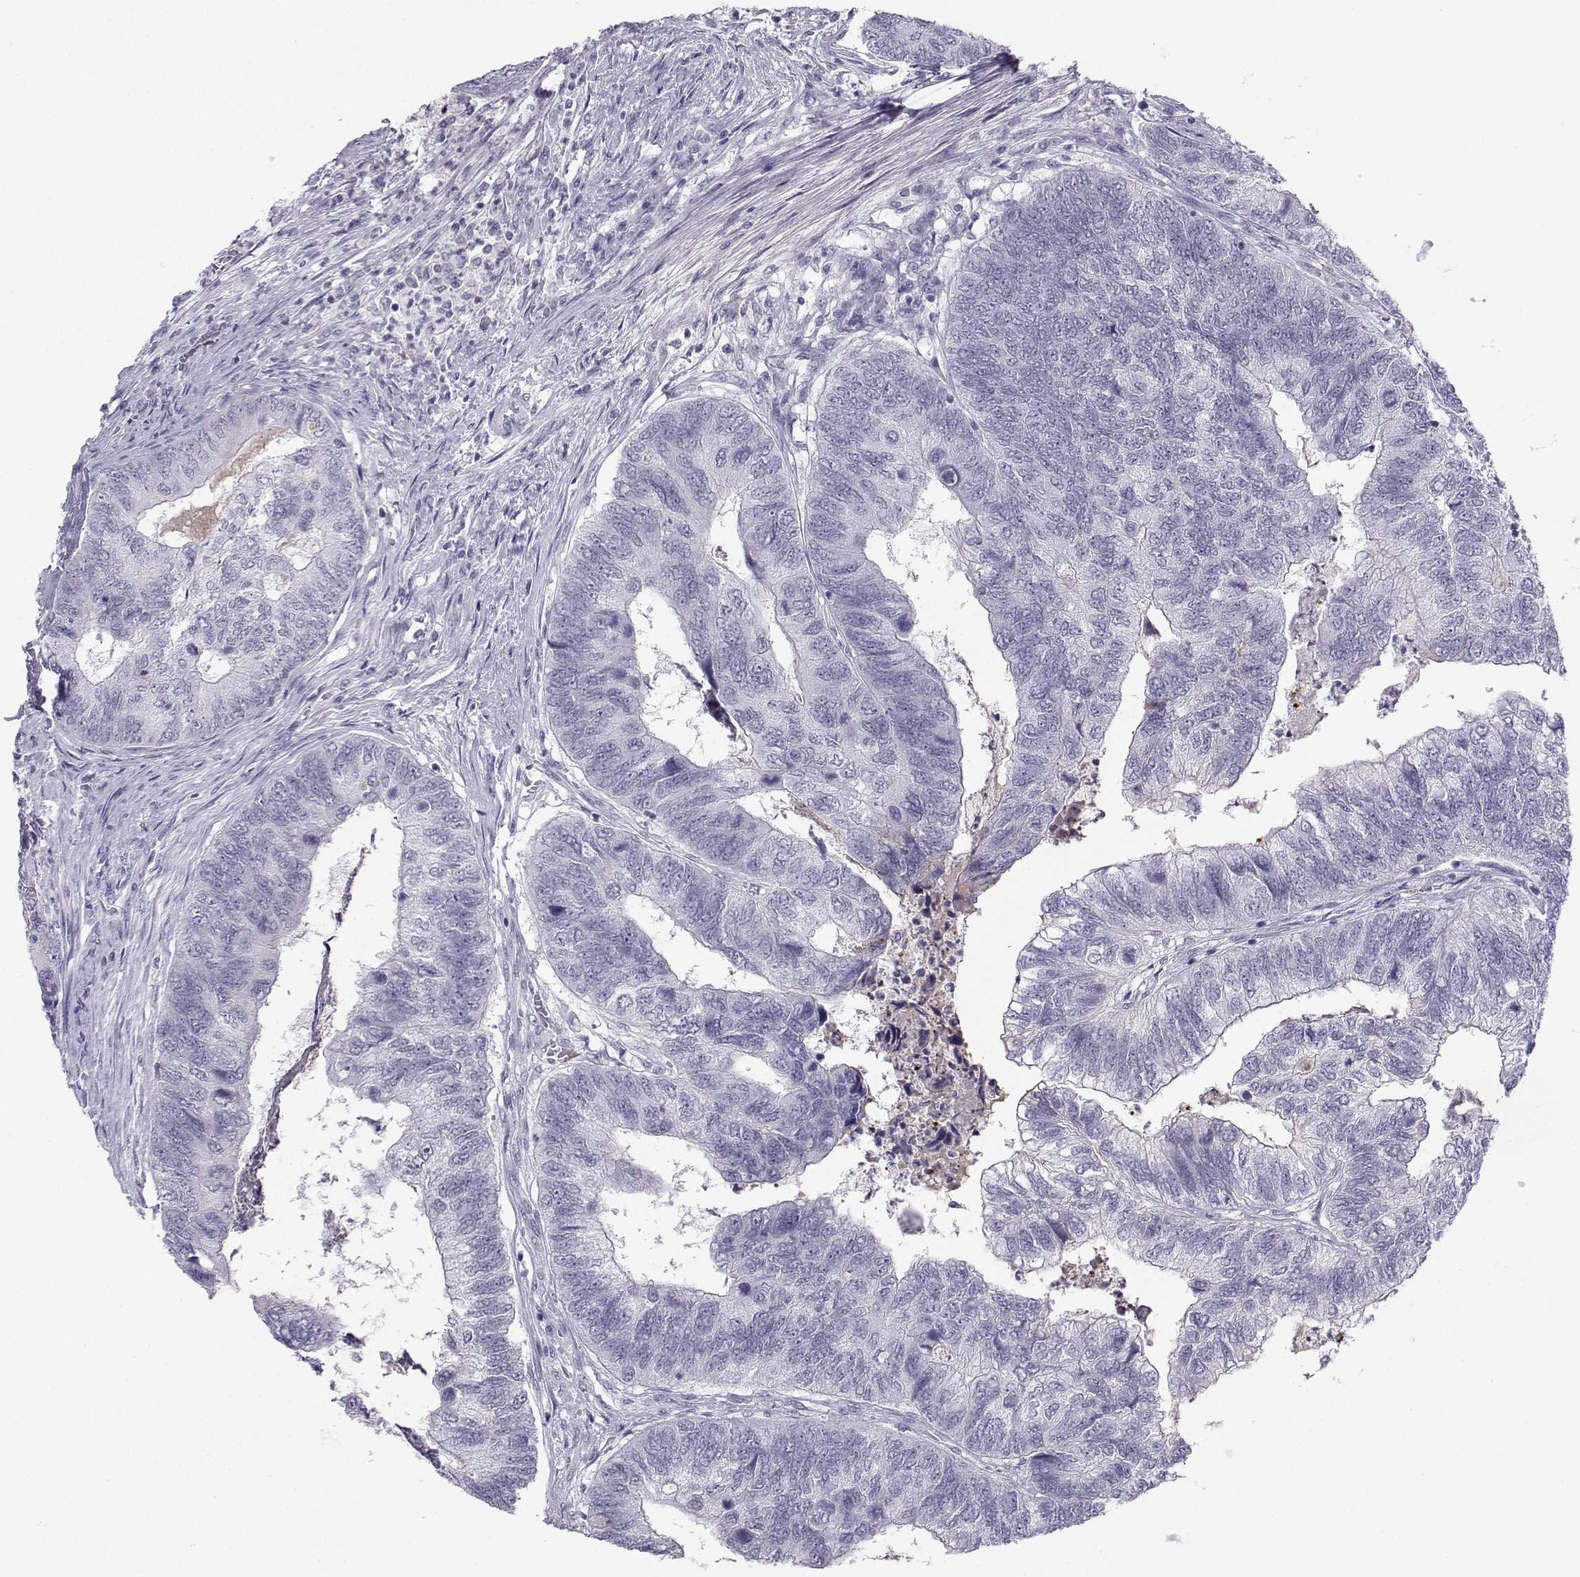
{"staining": {"intensity": "negative", "quantity": "none", "location": "none"}, "tissue": "colorectal cancer", "cell_type": "Tumor cells", "image_type": "cancer", "snomed": [{"axis": "morphology", "description": "Adenocarcinoma, NOS"}, {"axis": "topography", "description": "Colon"}], "caption": "The micrograph demonstrates no staining of tumor cells in adenocarcinoma (colorectal).", "gene": "LHX1", "patient": {"sex": "female", "age": 67}}